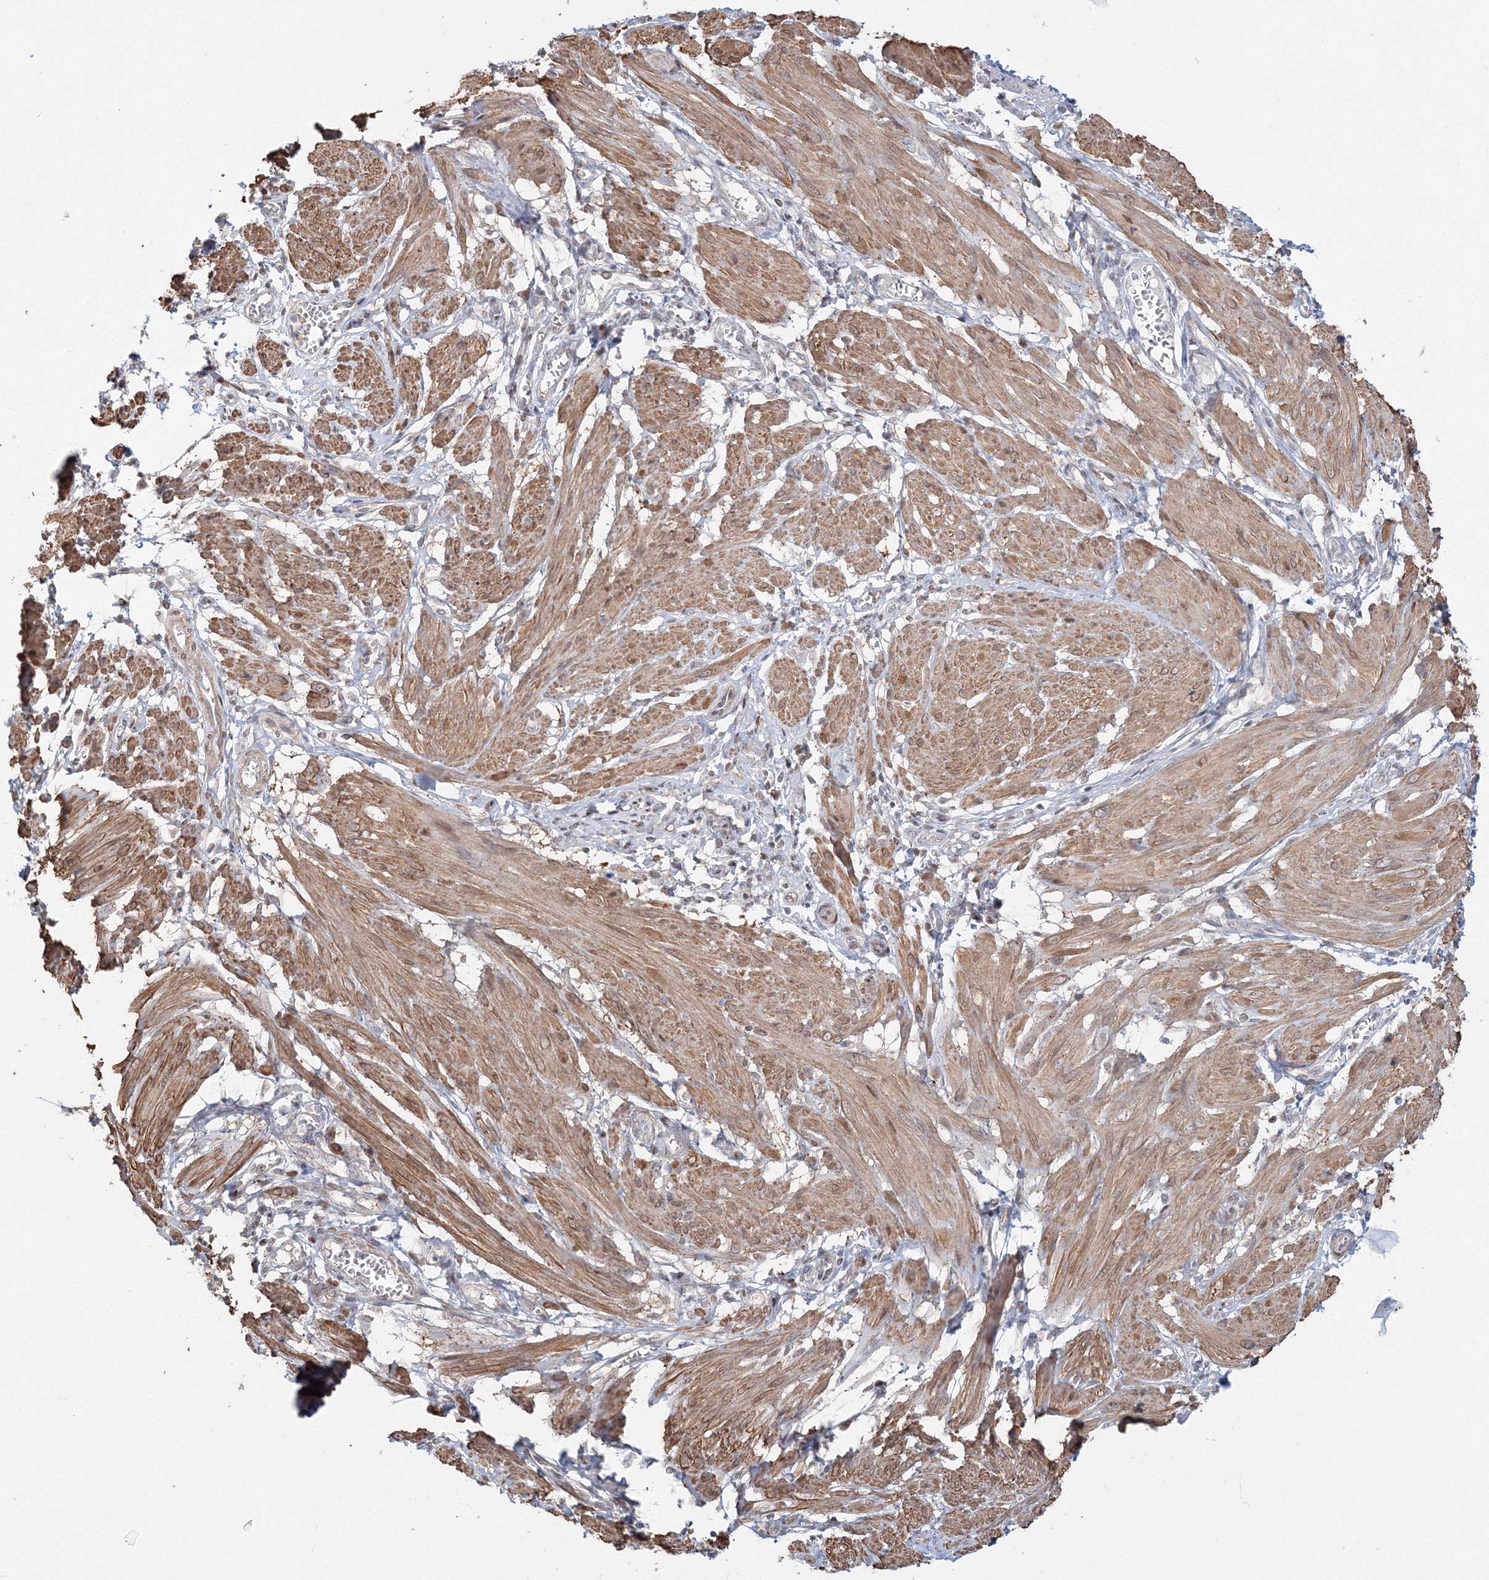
{"staining": {"intensity": "moderate", "quantity": ">75%", "location": "cytoplasmic/membranous"}, "tissue": "smooth muscle", "cell_type": "Smooth muscle cells", "image_type": "normal", "snomed": [{"axis": "morphology", "description": "Normal tissue, NOS"}, {"axis": "topography", "description": "Smooth muscle"}], "caption": "Smooth muscle stained for a protein (brown) exhibits moderate cytoplasmic/membranous positive positivity in about >75% of smooth muscle cells.", "gene": "ARHGAP21", "patient": {"sex": "female", "age": 39}}